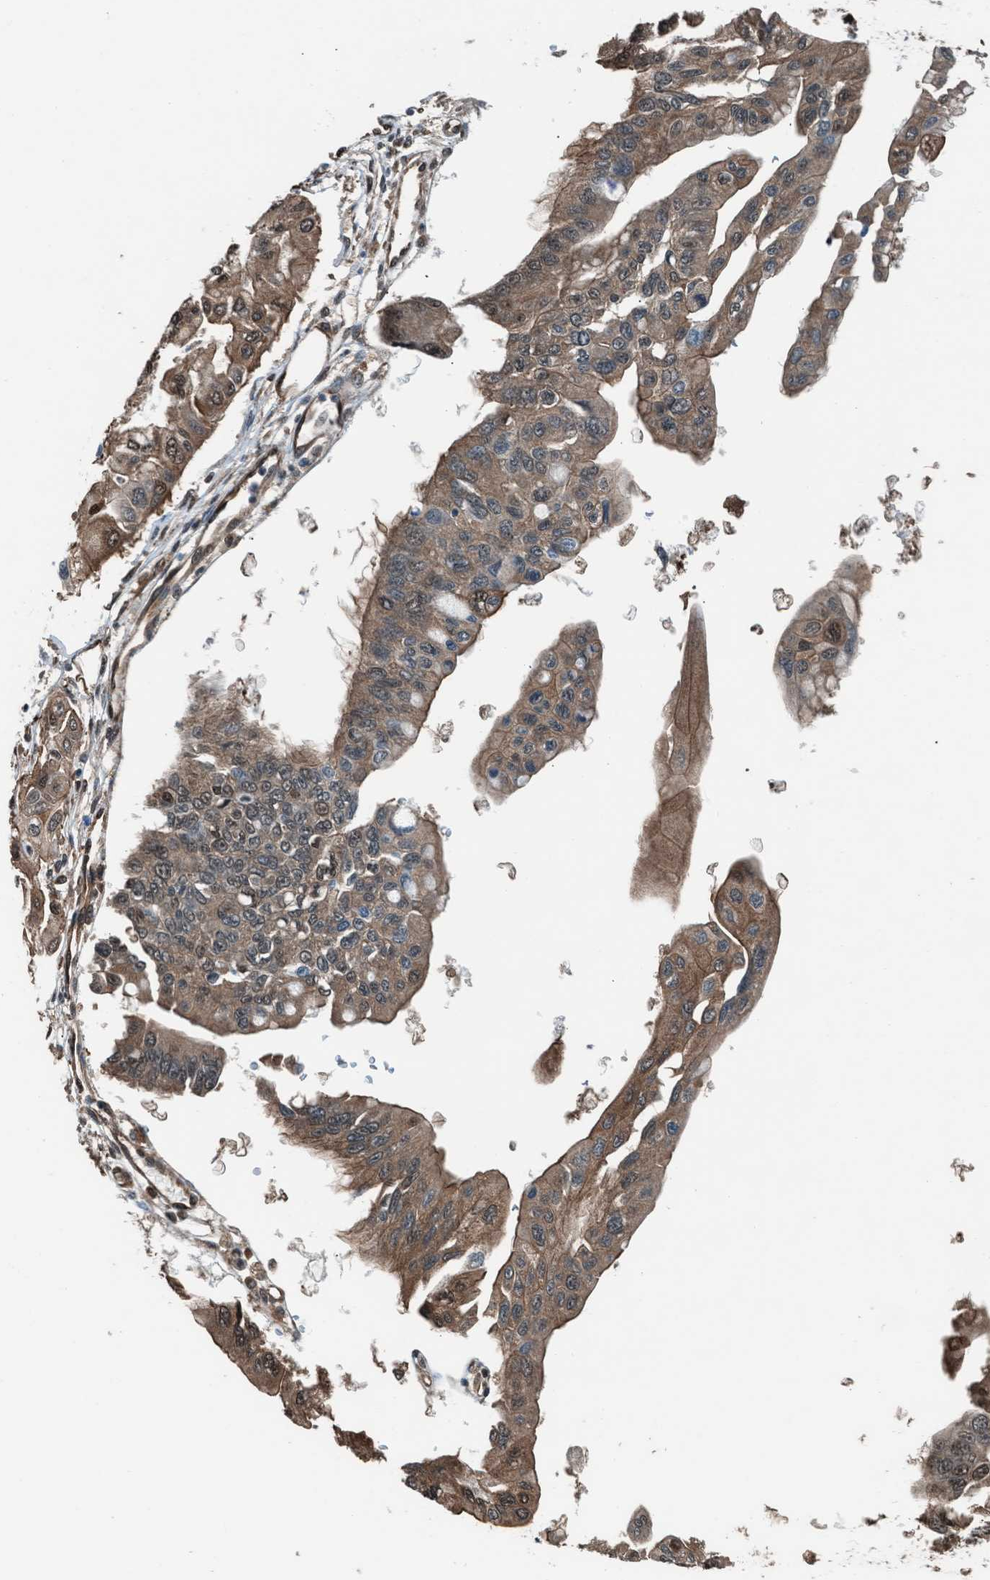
{"staining": {"intensity": "moderate", "quantity": ">75%", "location": "cytoplasmic/membranous,nuclear"}, "tissue": "pancreatic cancer", "cell_type": "Tumor cells", "image_type": "cancer", "snomed": [{"axis": "morphology", "description": "Adenocarcinoma, NOS"}, {"axis": "topography", "description": "Pancreas"}], "caption": "Pancreatic adenocarcinoma stained with IHC shows moderate cytoplasmic/membranous and nuclear positivity in approximately >75% of tumor cells.", "gene": "YWHAG", "patient": {"sex": "female", "age": 77}}